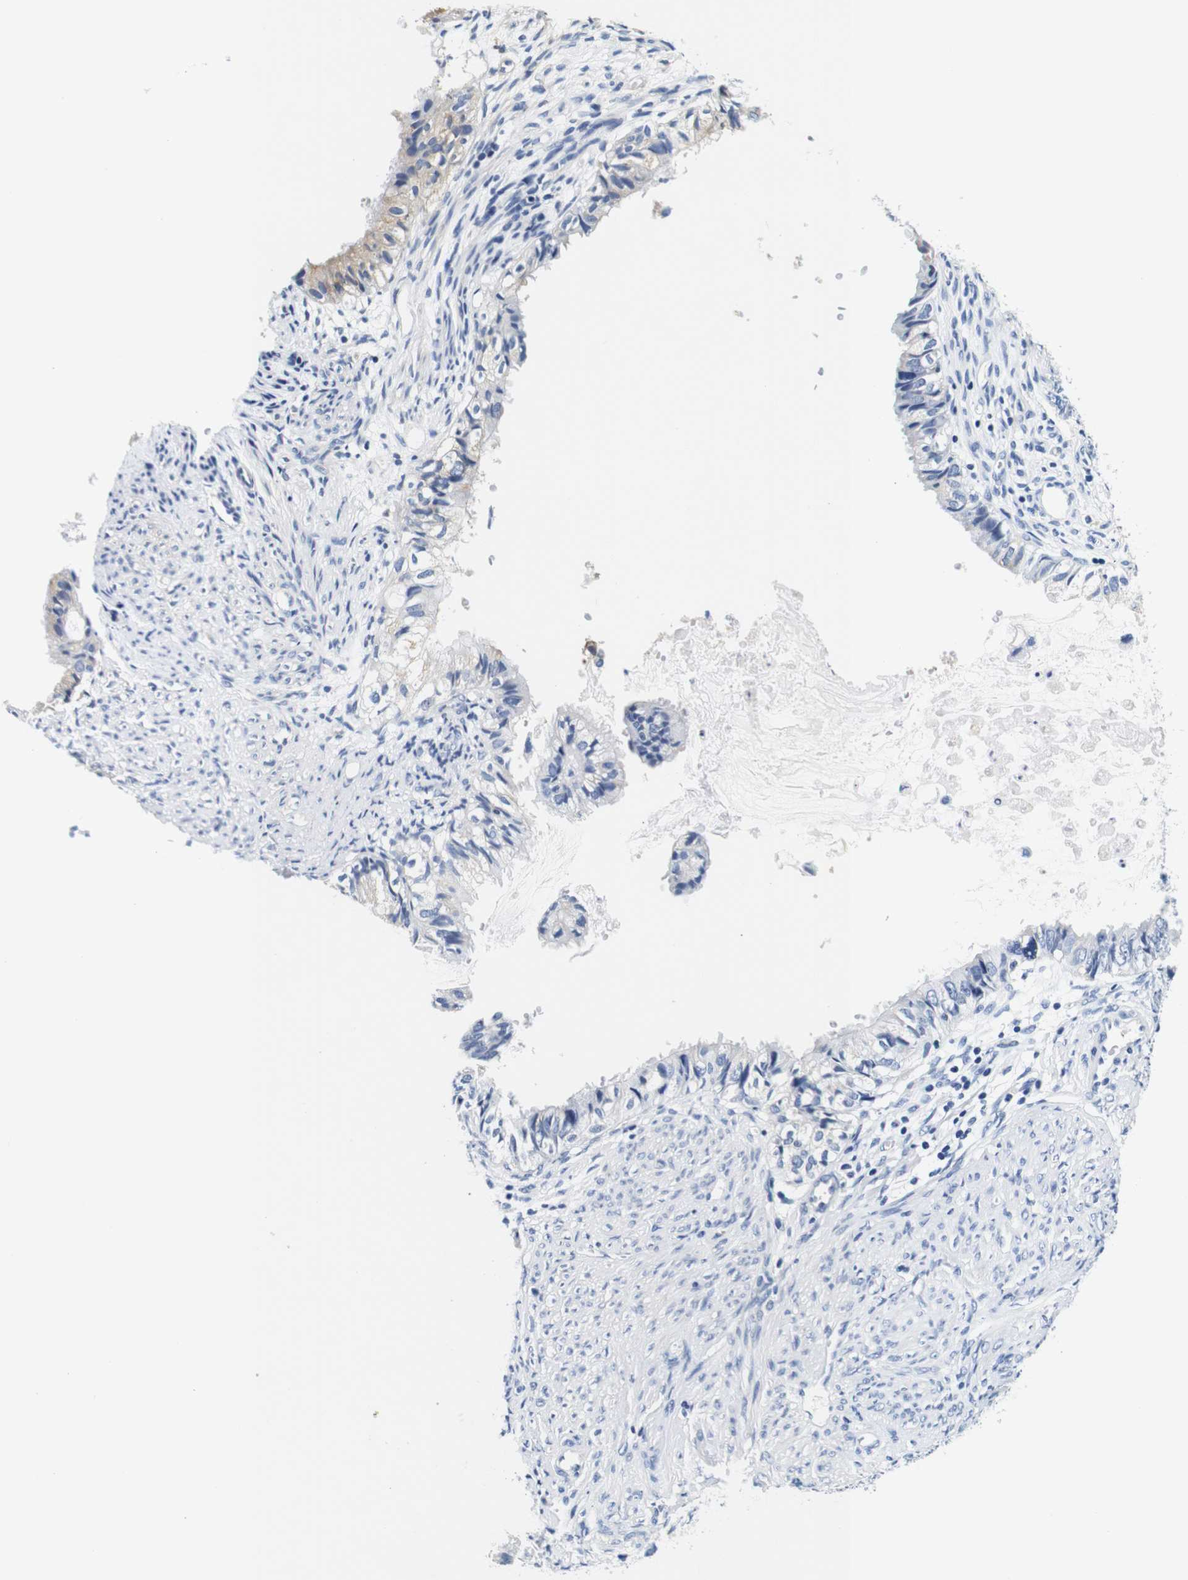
{"staining": {"intensity": "weak", "quantity": "<25%", "location": "cytoplasmic/membranous"}, "tissue": "cervical cancer", "cell_type": "Tumor cells", "image_type": "cancer", "snomed": [{"axis": "morphology", "description": "Normal tissue, NOS"}, {"axis": "morphology", "description": "Adenocarcinoma, NOS"}, {"axis": "topography", "description": "Cervix"}, {"axis": "topography", "description": "Endometrium"}], "caption": "A high-resolution photomicrograph shows IHC staining of cervical cancer (adenocarcinoma), which shows no significant positivity in tumor cells.", "gene": "GP1BA", "patient": {"sex": "female", "age": 86}}